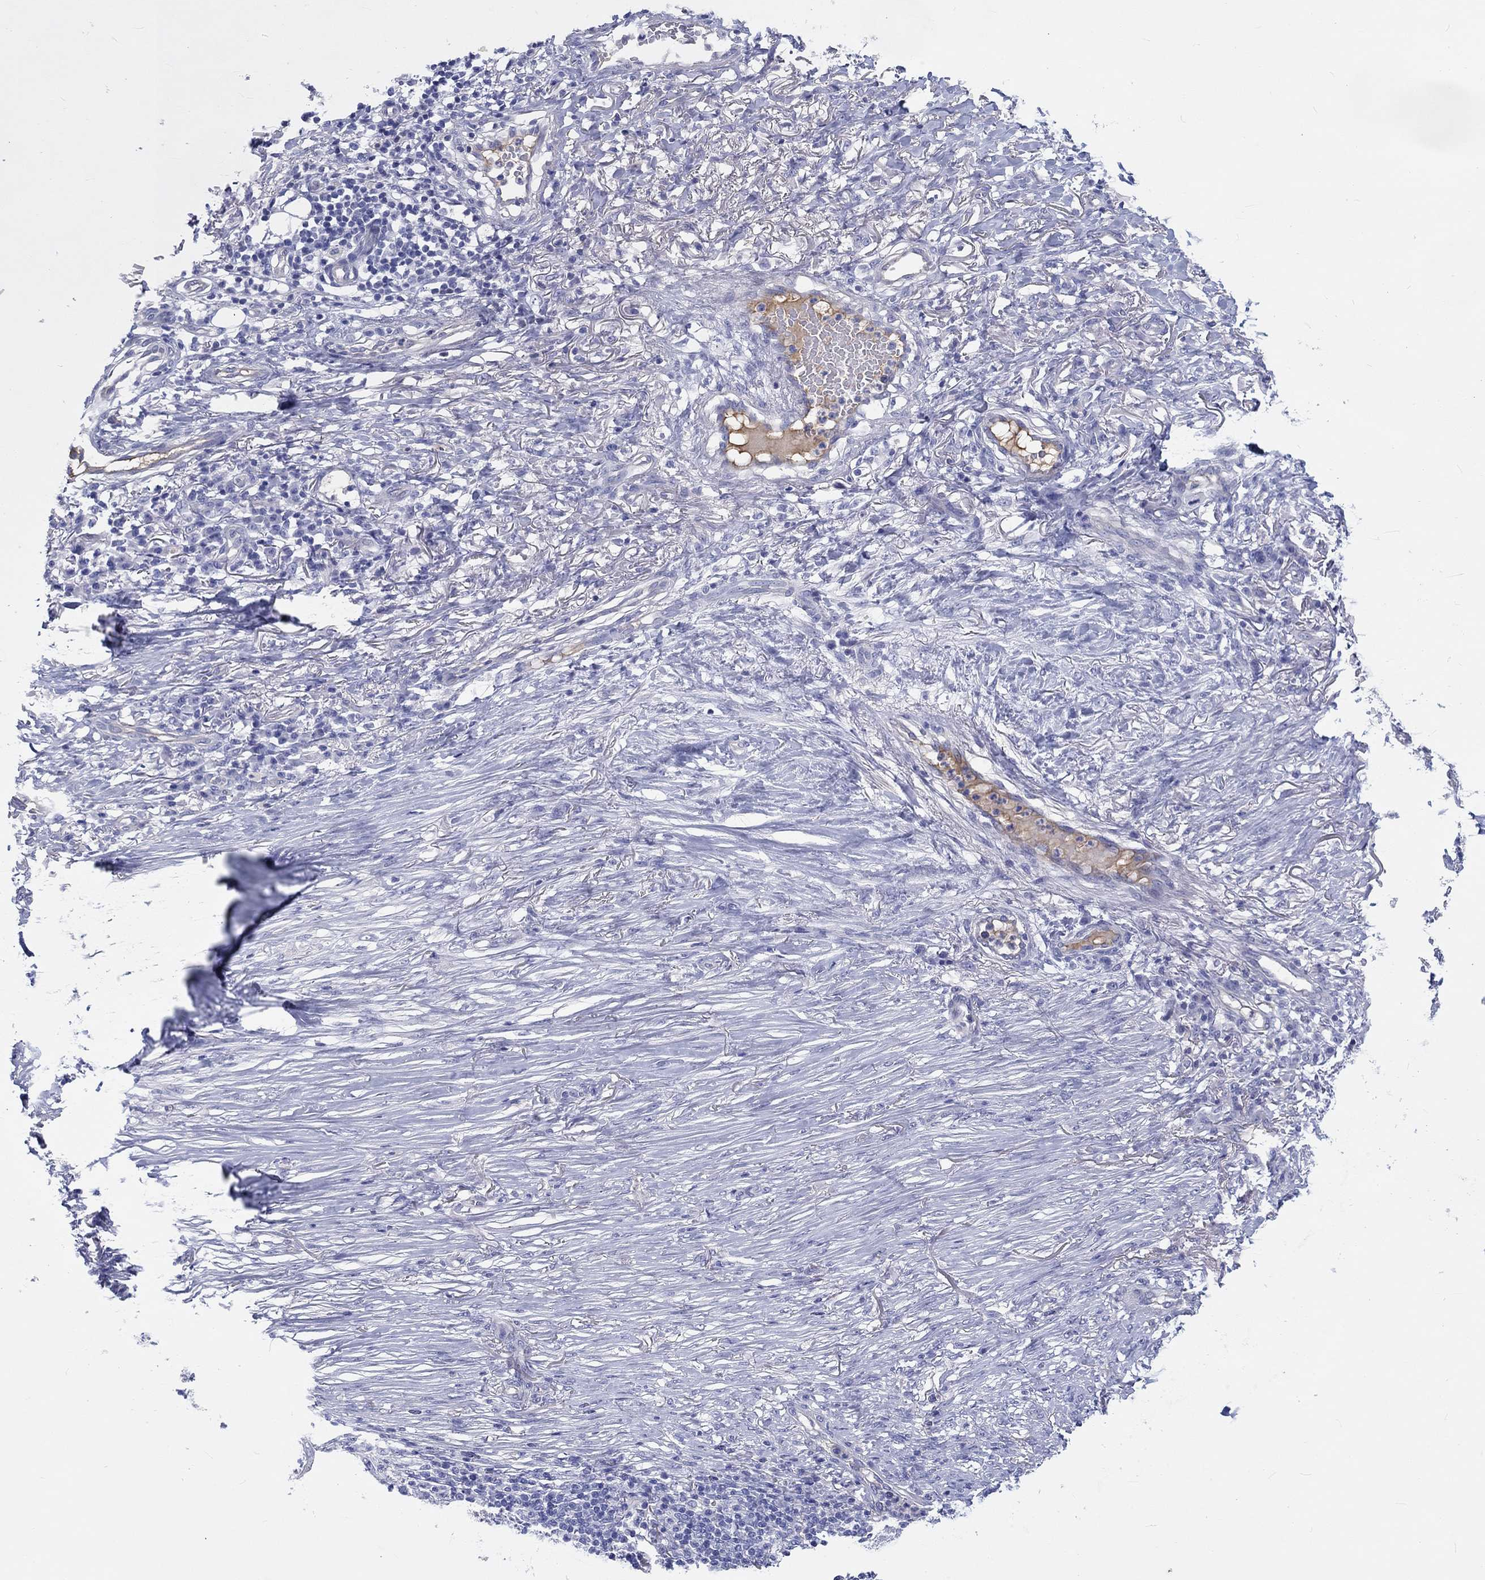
{"staining": {"intensity": "negative", "quantity": "none", "location": "none"}, "tissue": "skin cancer", "cell_type": "Tumor cells", "image_type": "cancer", "snomed": [{"axis": "morphology", "description": "Squamous cell carcinoma, NOS"}, {"axis": "topography", "description": "Skin"}], "caption": "Immunohistochemistry (IHC) histopathology image of skin squamous cell carcinoma stained for a protein (brown), which exhibits no positivity in tumor cells.", "gene": "CDY2B", "patient": {"sex": "male", "age": 70}}